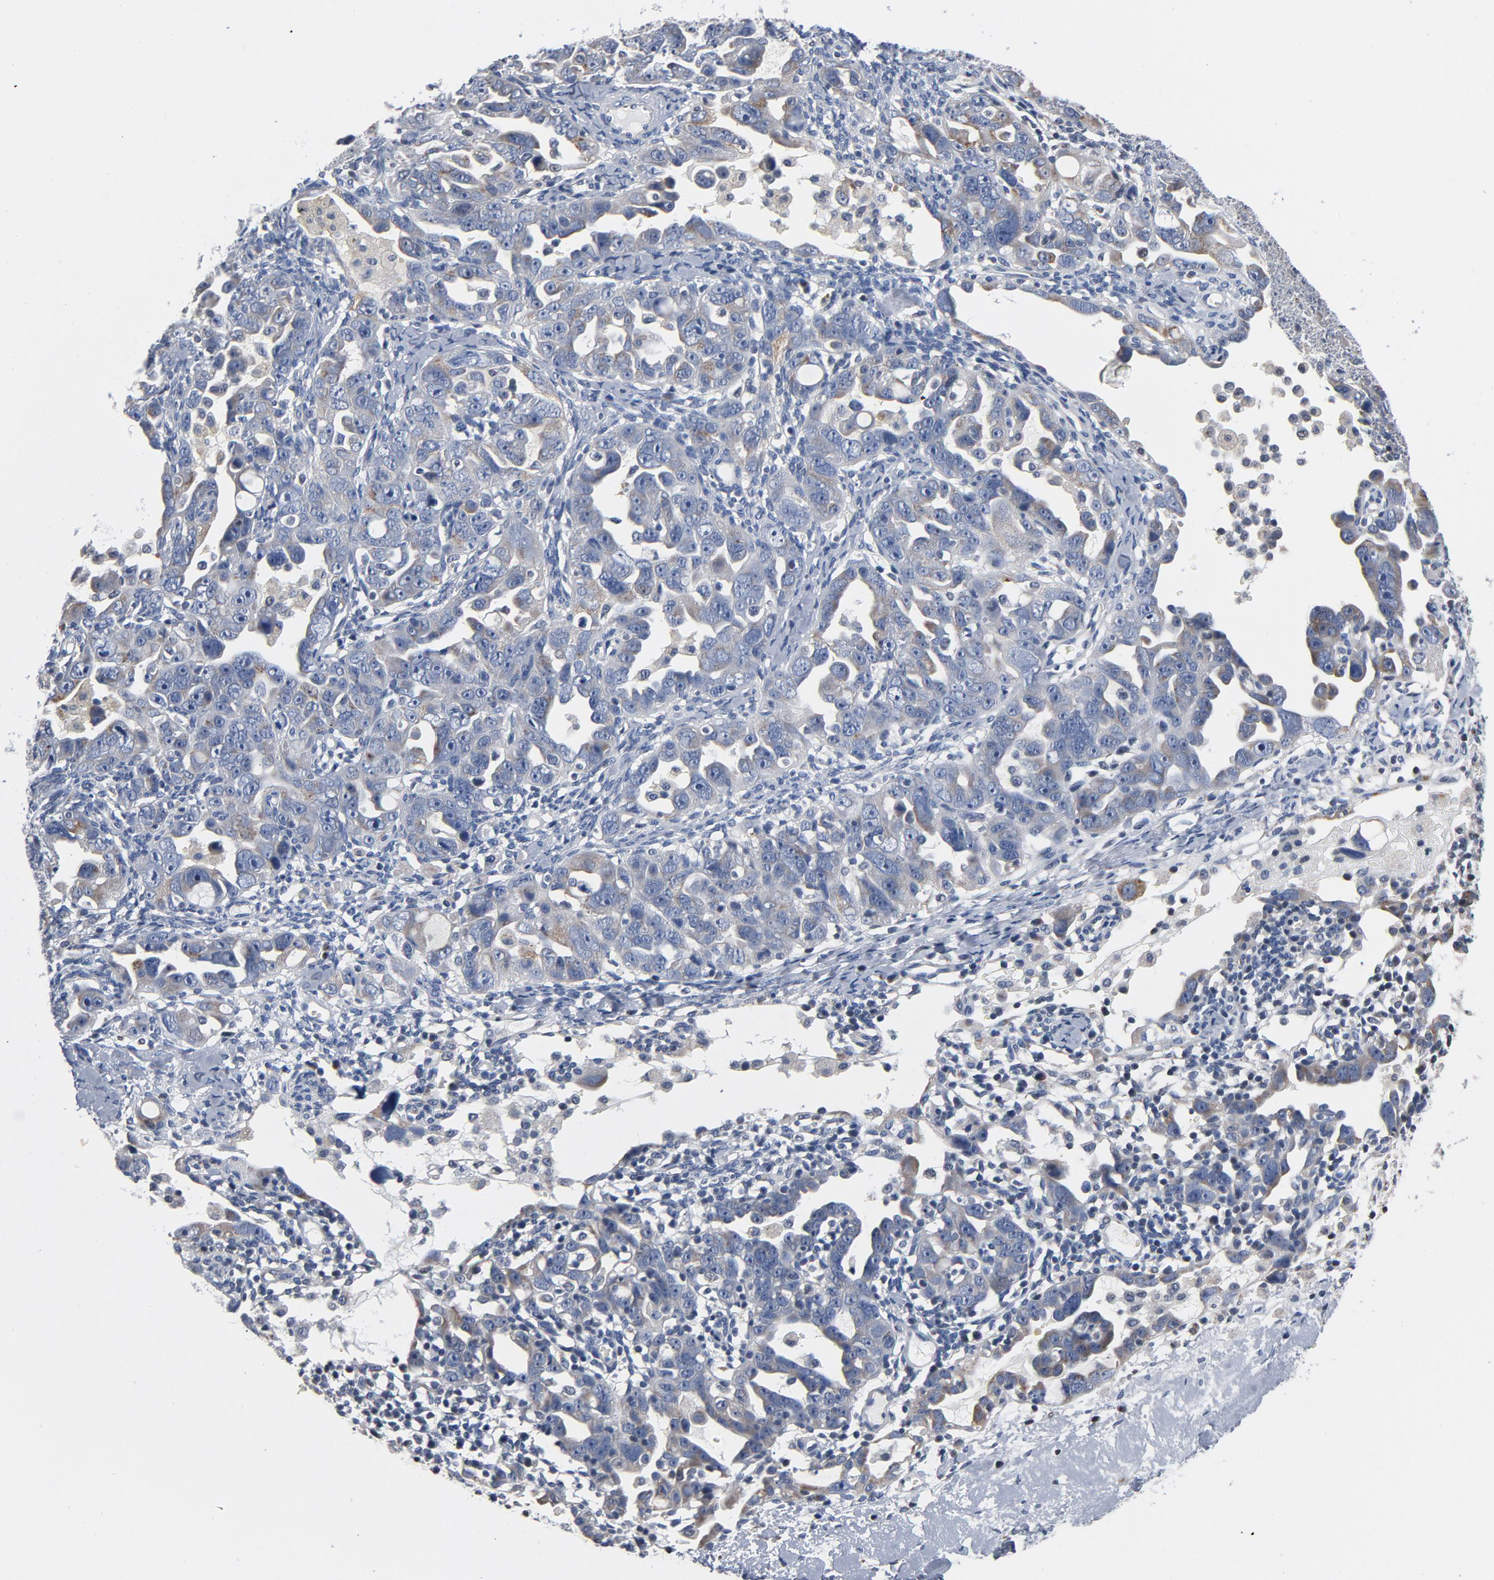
{"staining": {"intensity": "moderate", "quantity": "<25%", "location": "cytoplasmic/membranous"}, "tissue": "ovarian cancer", "cell_type": "Tumor cells", "image_type": "cancer", "snomed": [{"axis": "morphology", "description": "Cystadenocarcinoma, serous, NOS"}, {"axis": "topography", "description": "Ovary"}], "caption": "A histopathology image of serous cystadenocarcinoma (ovarian) stained for a protein displays moderate cytoplasmic/membranous brown staining in tumor cells. (Stains: DAB in brown, nuclei in blue, Microscopy: brightfield microscopy at high magnification).", "gene": "YIPF6", "patient": {"sex": "female", "age": 66}}